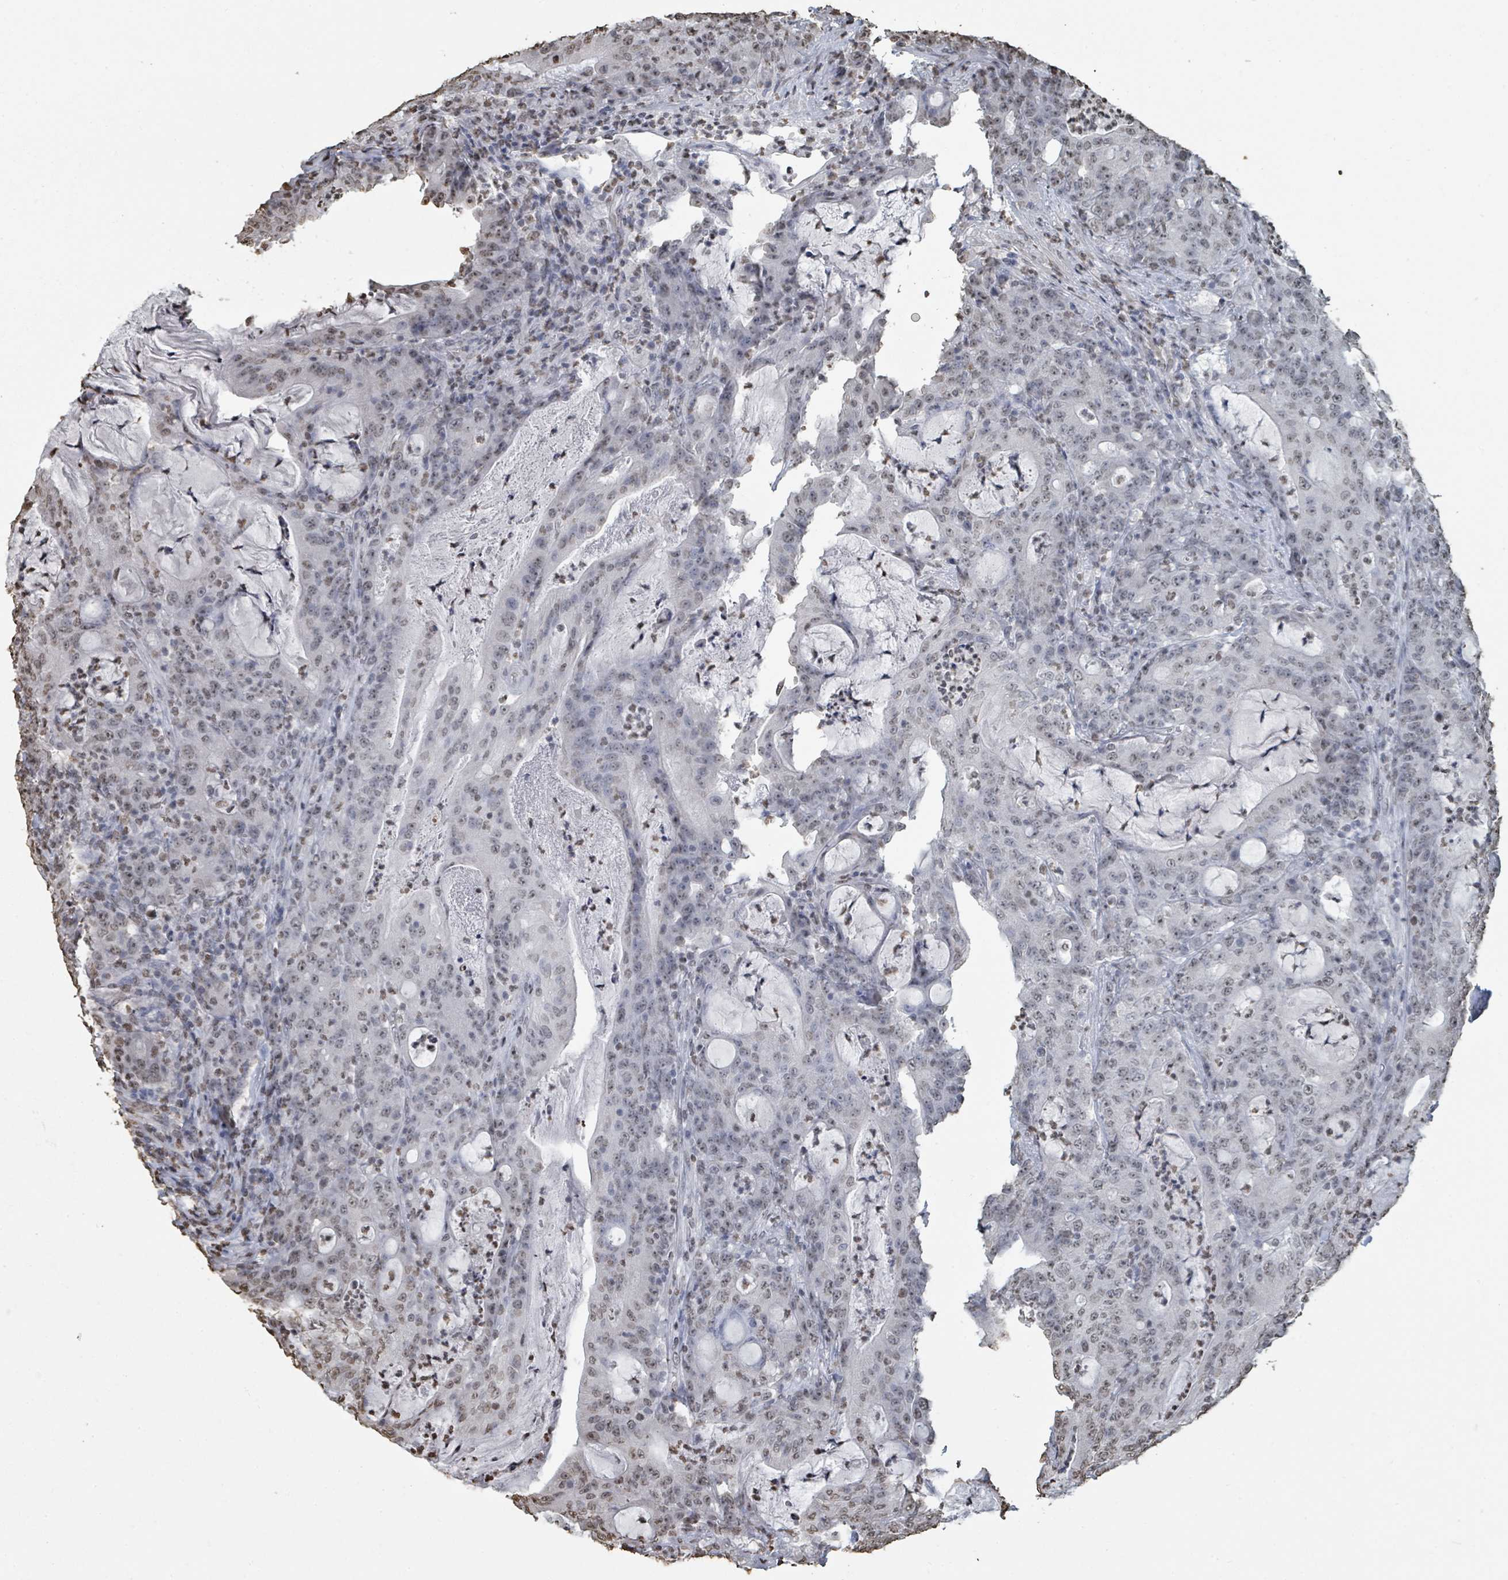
{"staining": {"intensity": "weak", "quantity": "<25%", "location": "nuclear"}, "tissue": "colorectal cancer", "cell_type": "Tumor cells", "image_type": "cancer", "snomed": [{"axis": "morphology", "description": "Adenocarcinoma, NOS"}, {"axis": "topography", "description": "Colon"}], "caption": "Immunohistochemistry (IHC) histopathology image of colorectal cancer (adenocarcinoma) stained for a protein (brown), which displays no positivity in tumor cells.", "gene": "MRPS12", "patient": {"sex": "male", "age": 83}}